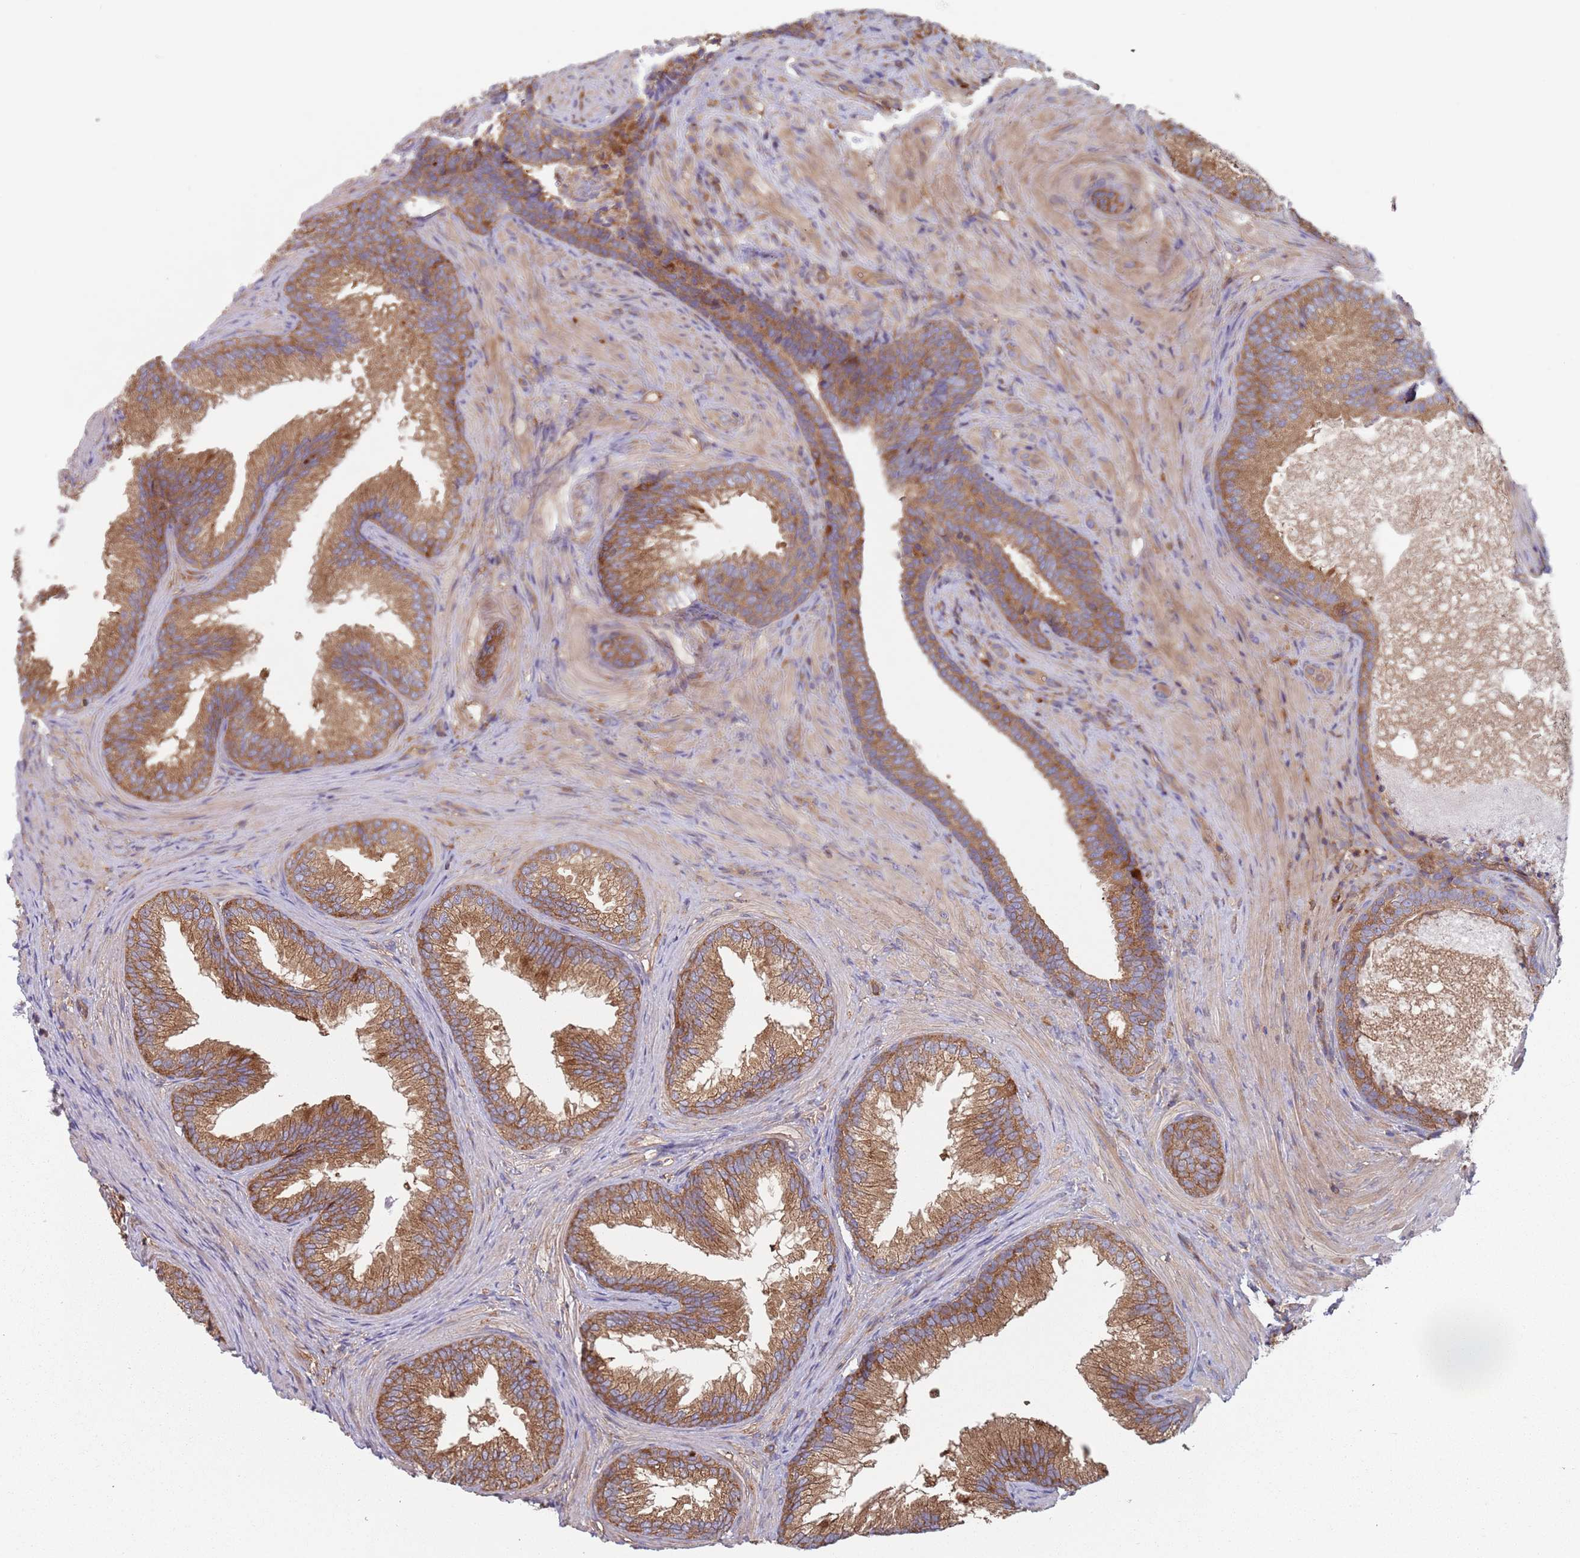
{"staining": {"intensity": "moderate", "quantity": ">75%", "location": "cytoplasmic/membranous"}, "tissue": "prostate", "cell_type": "Glandular cells", "image_type": "normal", "snomed": [{"axis": "morphology", "description": "Normal tissue, NOS"}, {"axis": "topography", "description": "Prostate"}], "caption": "Immunohistochemistry of unremarkable prostate exhibits medium levels of moderate cytoplasmic/membranous staining in approximately >75% of glandular cells.", "gene": "GDI1", "patient": {"sex": "male", "age": 76}}